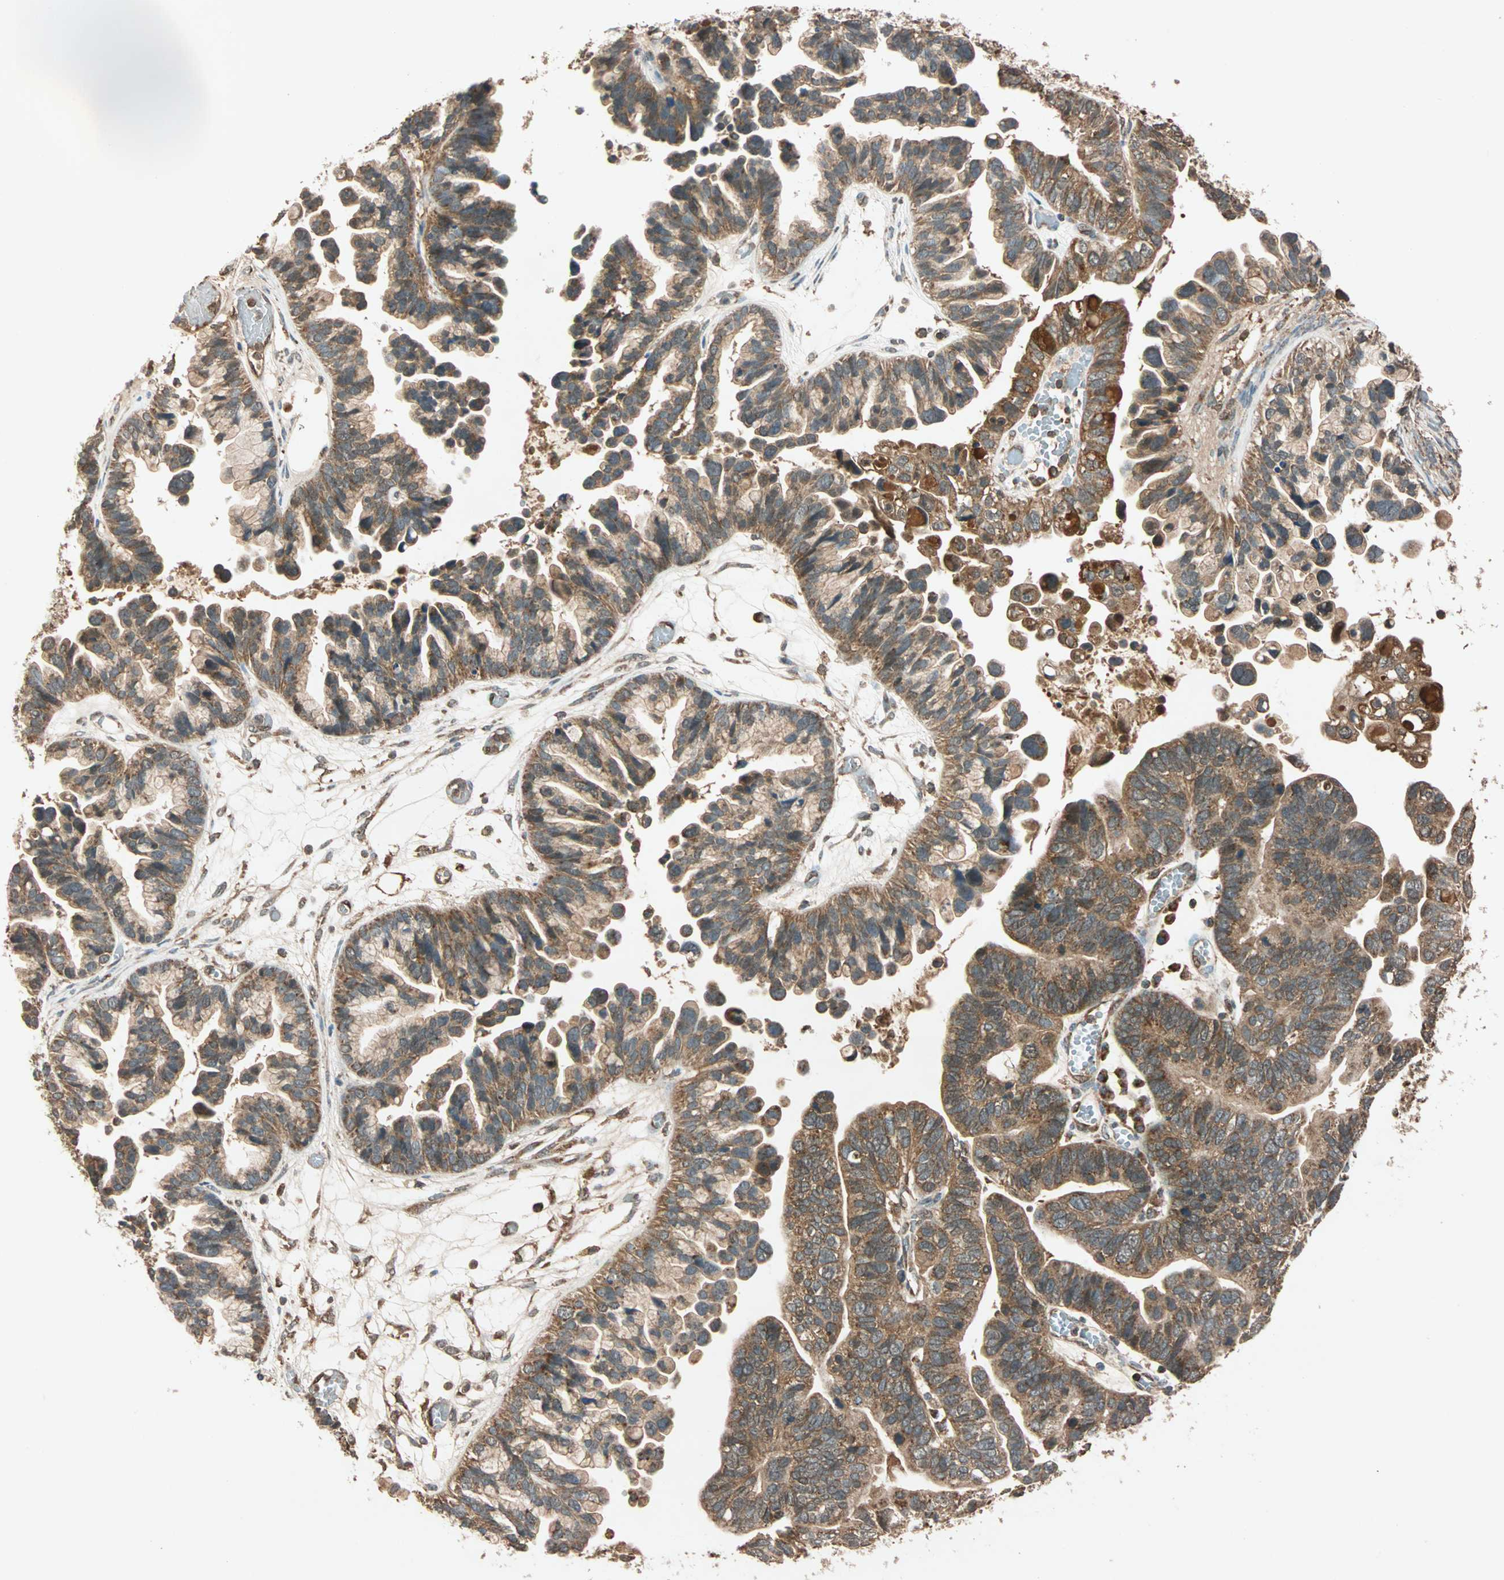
{"staining": {"intensity": "moderate", "quantity": ">75%", "location": "cytoplasmic/membranous"}, "tissue": "ovarian cancer", "cell_type": "Tumor cells", "image_type": "cancer", "snomed": [{"axis": "morphology", "description": "Cystadenocarcinoma, serous, NOS"}, {"axis": "topography", "description": "Ovary"}], "caption": "A medium amount of moderate cytoplasmic/membranous expression is appreciated in approximately >75% of tumor cells in serous cystadenocarcinoma (ovarian) tissue. (DAB = brown stain, brightfield microscopy at high magnification).", "gene": "MAPK1", "patient": {"sex": "female", "age": 56}}